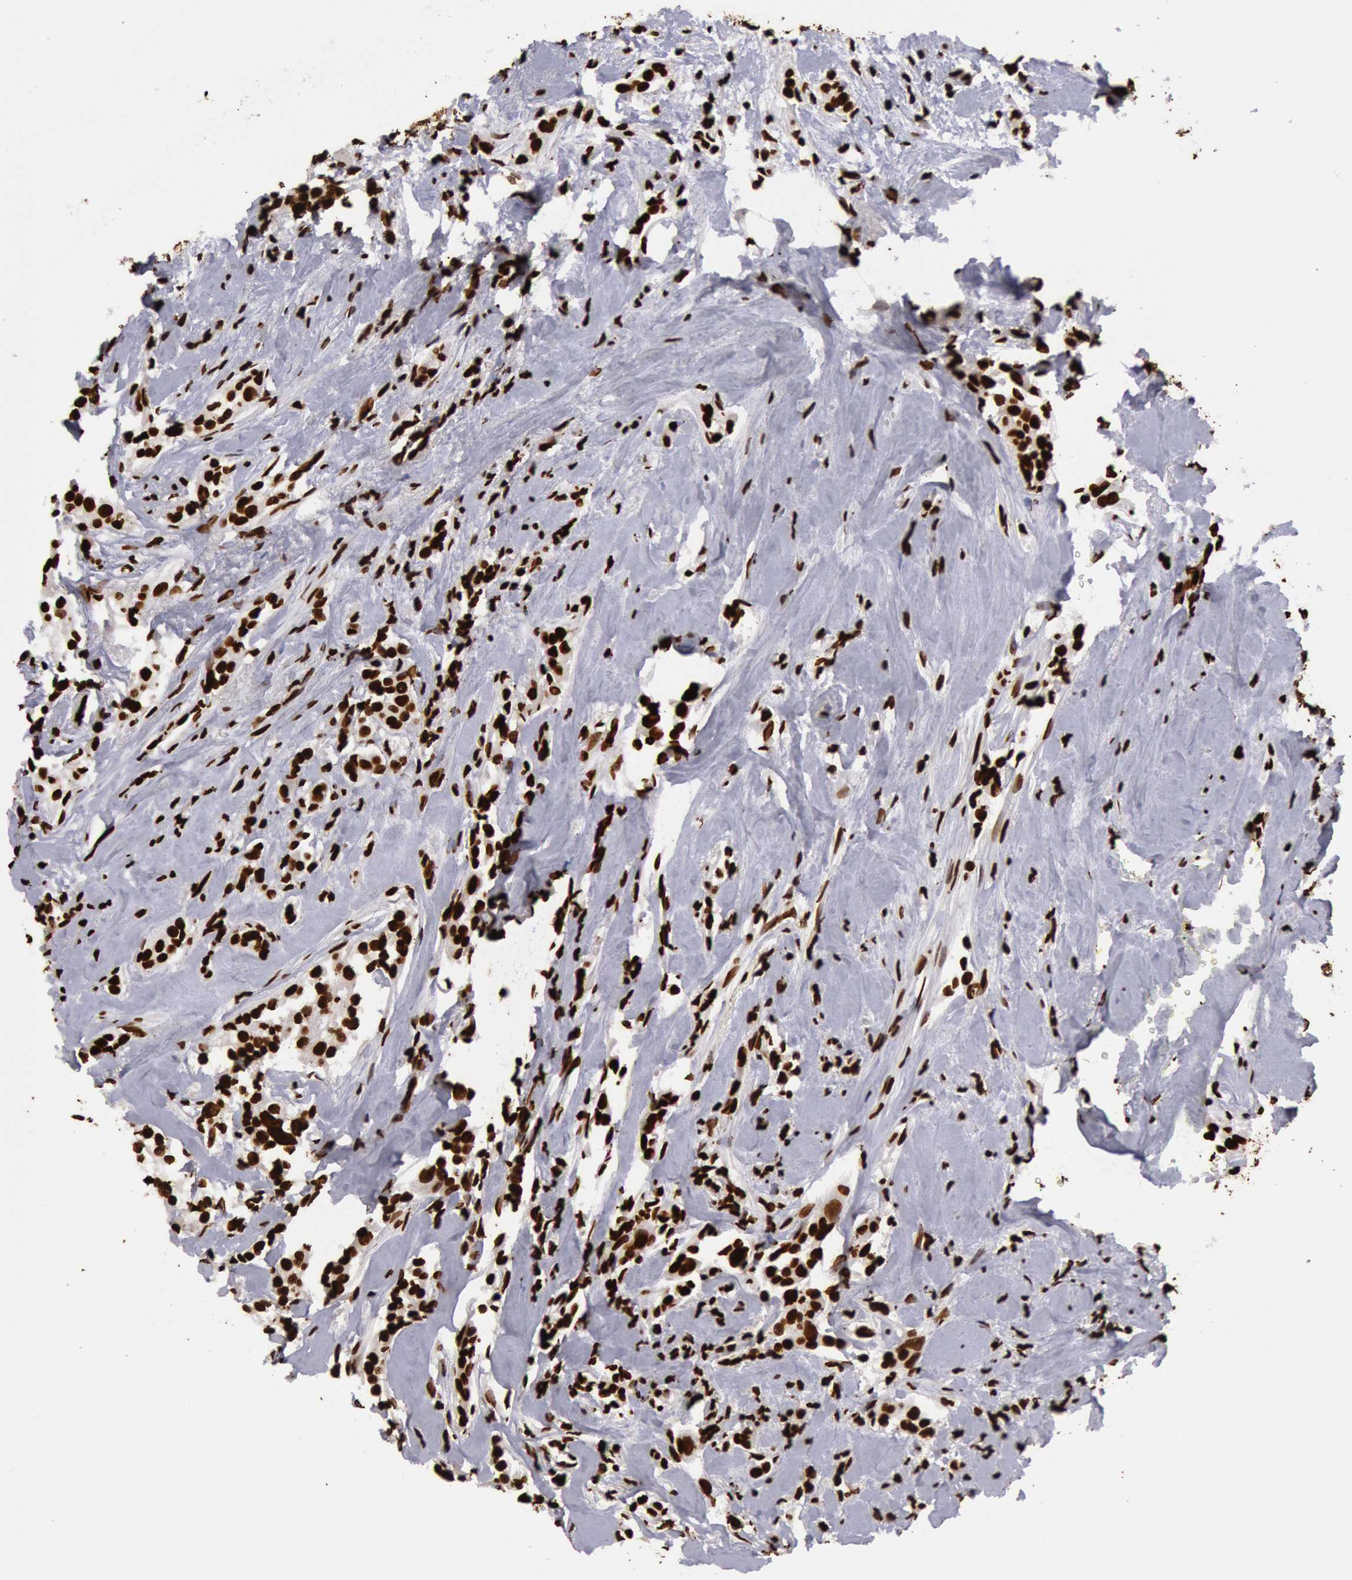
{"staining": {"intensity": "strong", "quantity": ">75%", "location": "nuclear"}, "tissue": "breast cancer", "cell_type": "Tumor cells", "image_type": "cancer", "snomed": [{"axis": "morphology", "description": "Duct carcinoma"}, {"axis": "topography", "description": "Breast"}], "caption": "Immunohistochemistry (IHC) of breast intraductal carcinoma exhibits high levels of strong nuclear expression in approximately >75% of tumor cells.", "gene": "H3-4", "patient": {"sex": "female", "age": 45}}